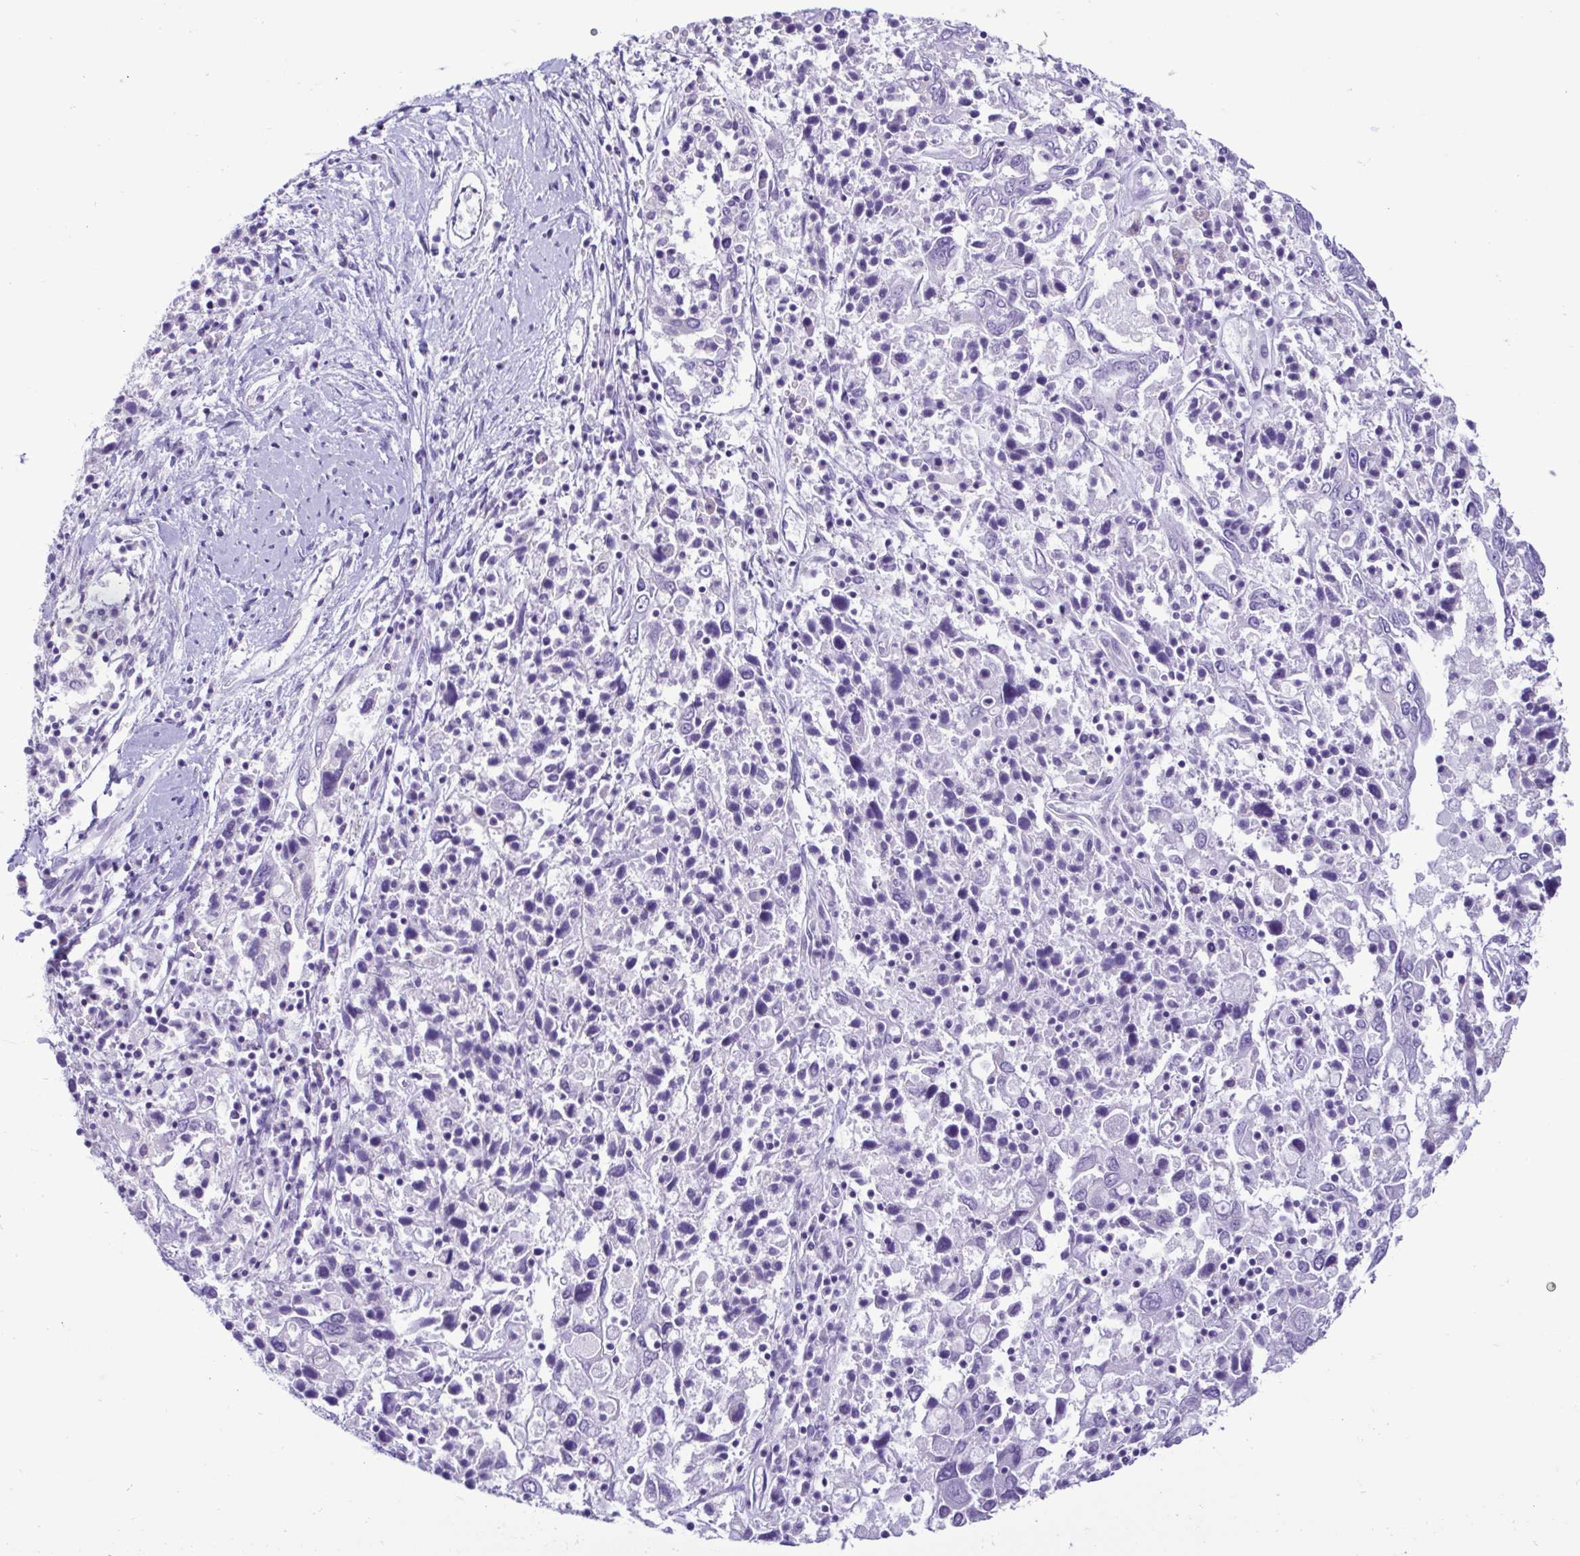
{"staining": {"intensity": "negative", "quantity": "none", "location": "none"}, "tissue": "ovarian cancer", "cell_type": "Tumor cells", "image_type": "cancer", "snomed": [{"axis": "morphology", "description": "Carcinoma, endometroid"}, {"axis": "topography", "description": "Ovary"}], "caption": "The immunohistochemistry (IHC) image has no significant staining in tumor cells of ovarian endometroid carcinoma tissue. (DAB immunohistochemistry (IHC) with hematoxylin counter stain).", "gene": "CBY2", "patient": {"sex": "female", "age": 62}}